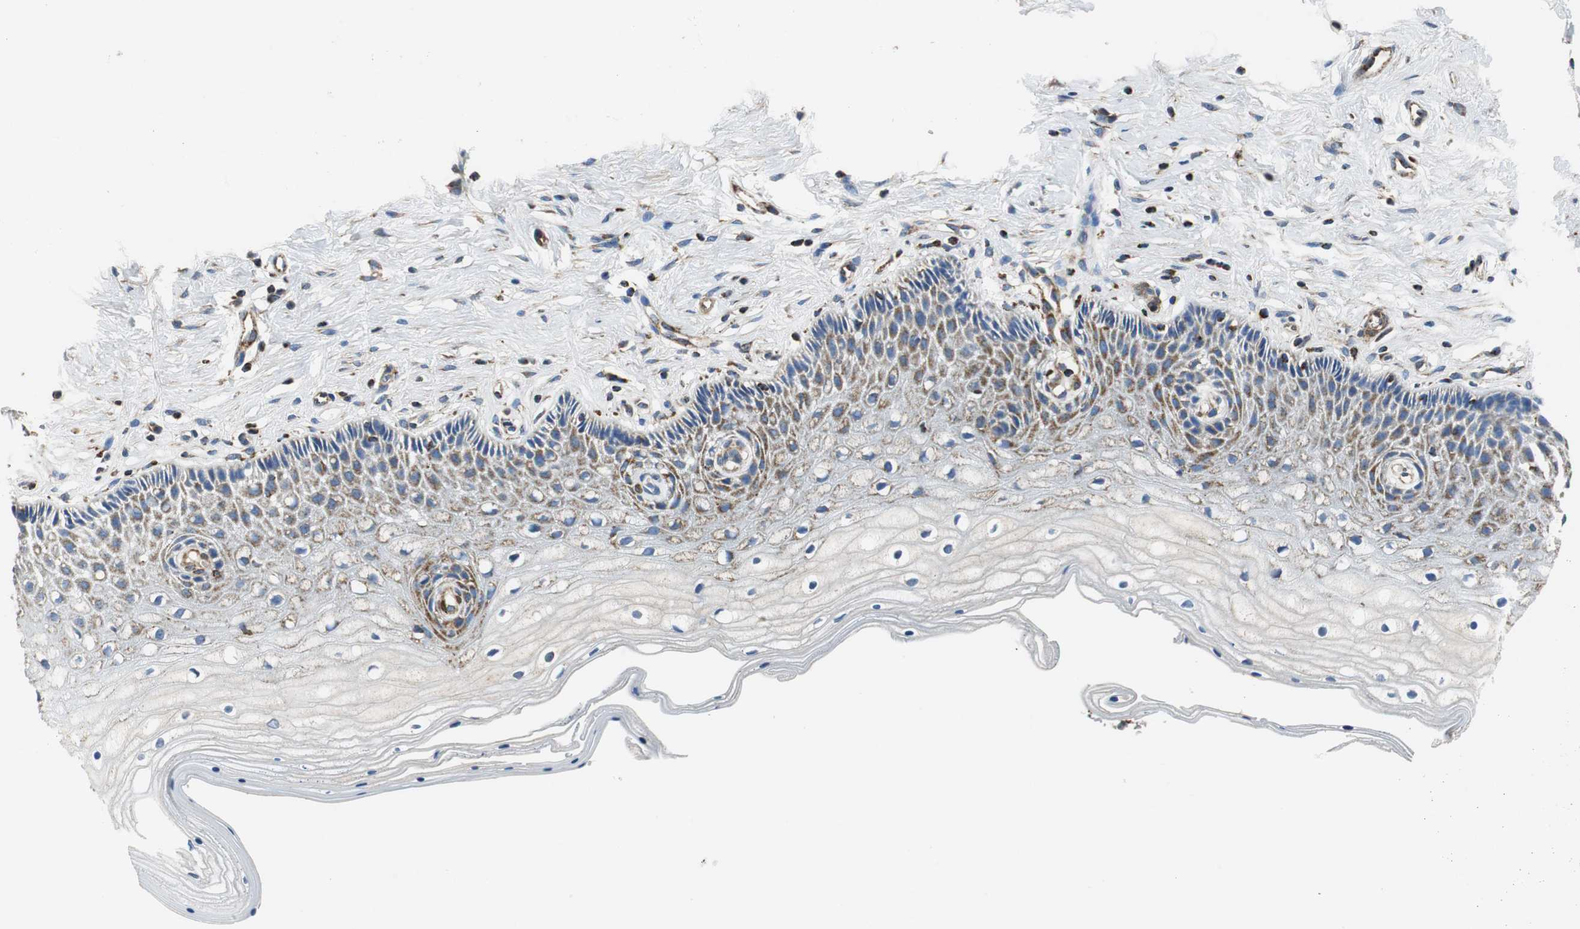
{"staining": {"intensity": "strong", "quantity": ">75%", "location": "cytoplasmic/membranous"}, "tissue": "cervix", "cell_type": "Glandular cells", "image_type": "normal", "snomed": [{"axis": "morphology", "description": "Normal tissue, NOS"}, {"axis": "topography", "description": "Cervix"}], "caption": "A high-resolution histopathology image shows immunohistochemistry staining of unremarkable cervix, which displays strong cytoplasmic/membranous positivity in about >75% of glandular cells.", "gene": "GSTK1", "patient": {"sex": "female", "age": 46}}